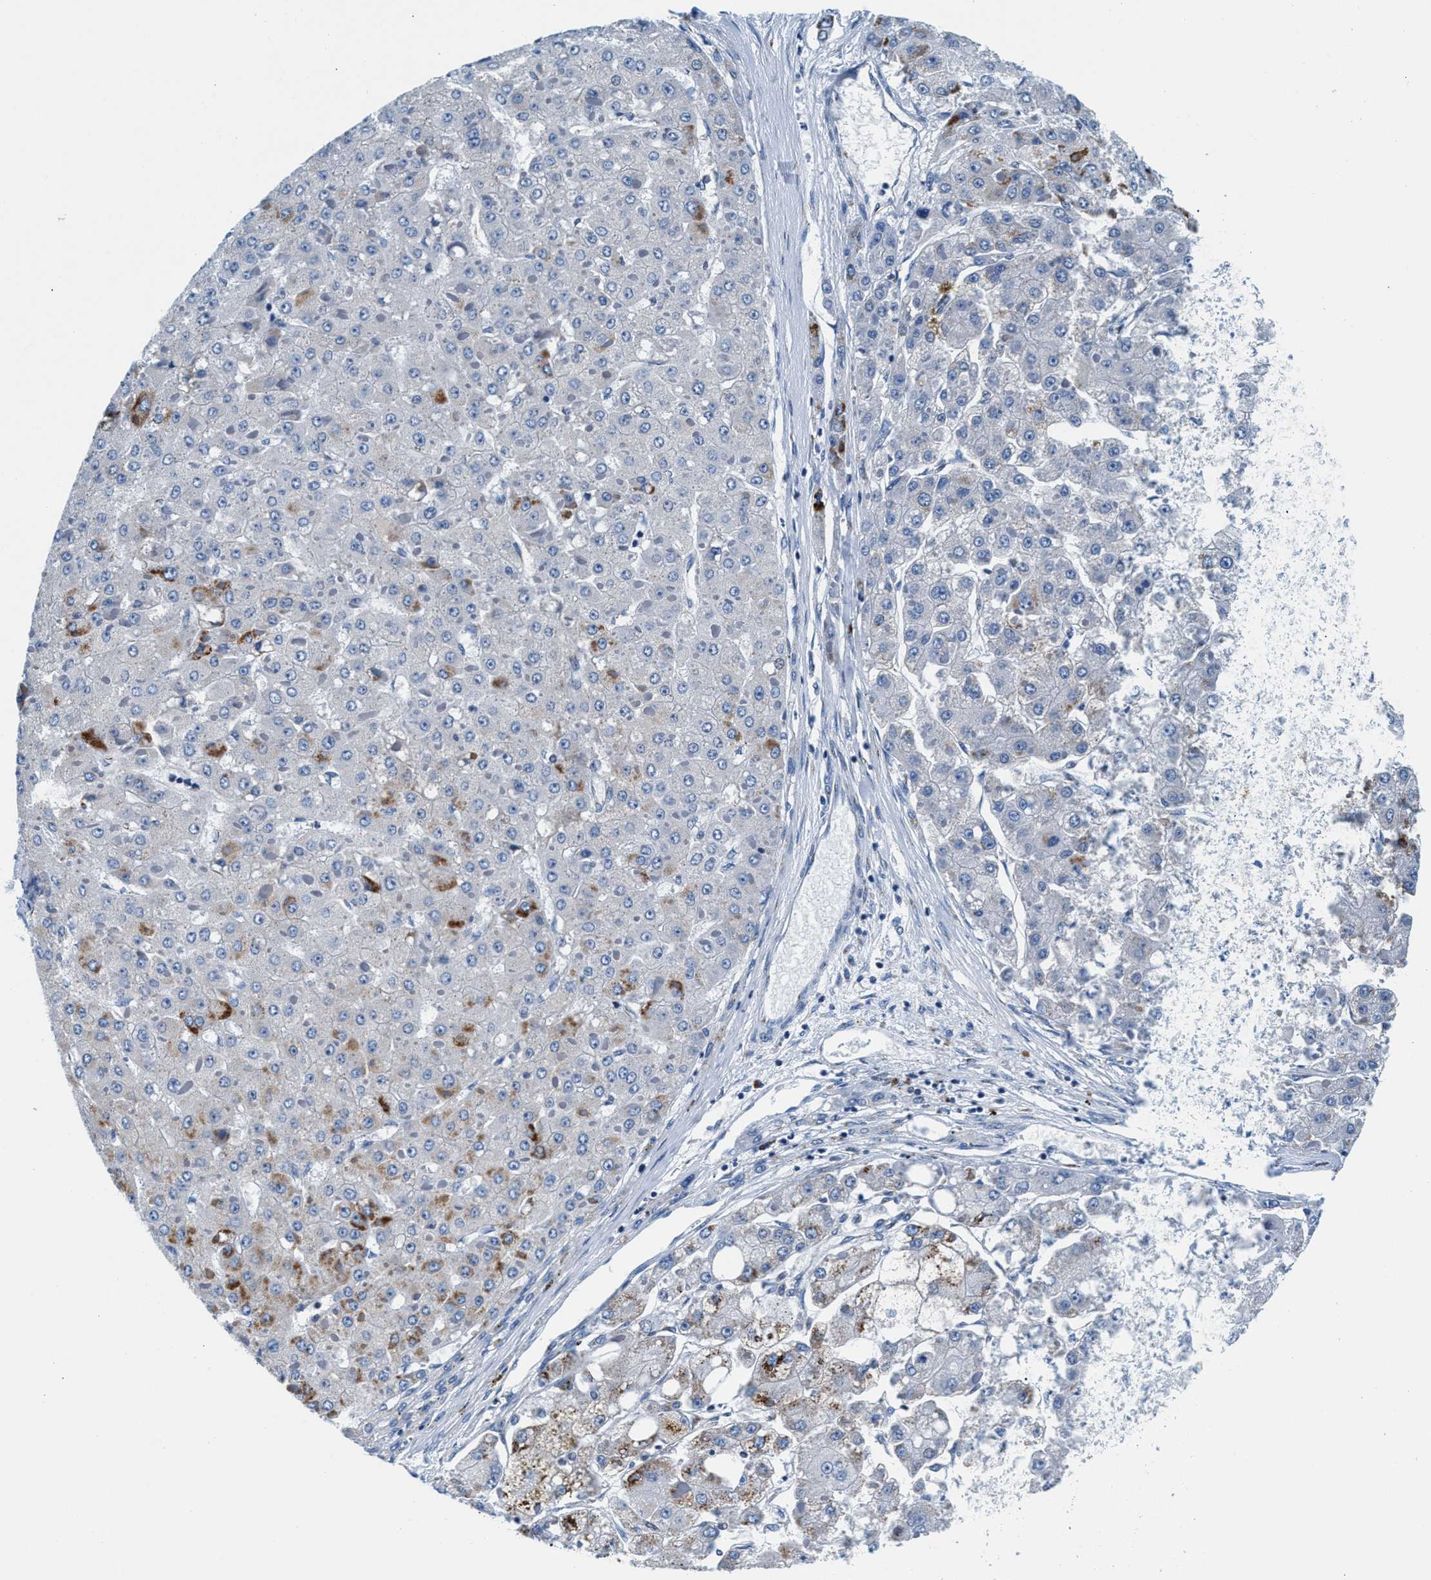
{"staining": {"intensity": "weak", "quantity": "<25%", "location": "cytoplasmic/membranous"}, "tissue": "liver cancer", "cell_type": "Tumor cells", "image_type": "cancer", "snomed": [{"axis": "morphology", "description": "Carcinoma, Hepatocellular, NOS"}, {"axis": "topography", "description": "Liver"}], "caption": "This is an immunohistochemistry (IHC) image of human liver hepatocellular carcinoma. There is no positivity in tumor cells.", "gene": "VPS53", "patient": {"sex": "female", "age": 73}}